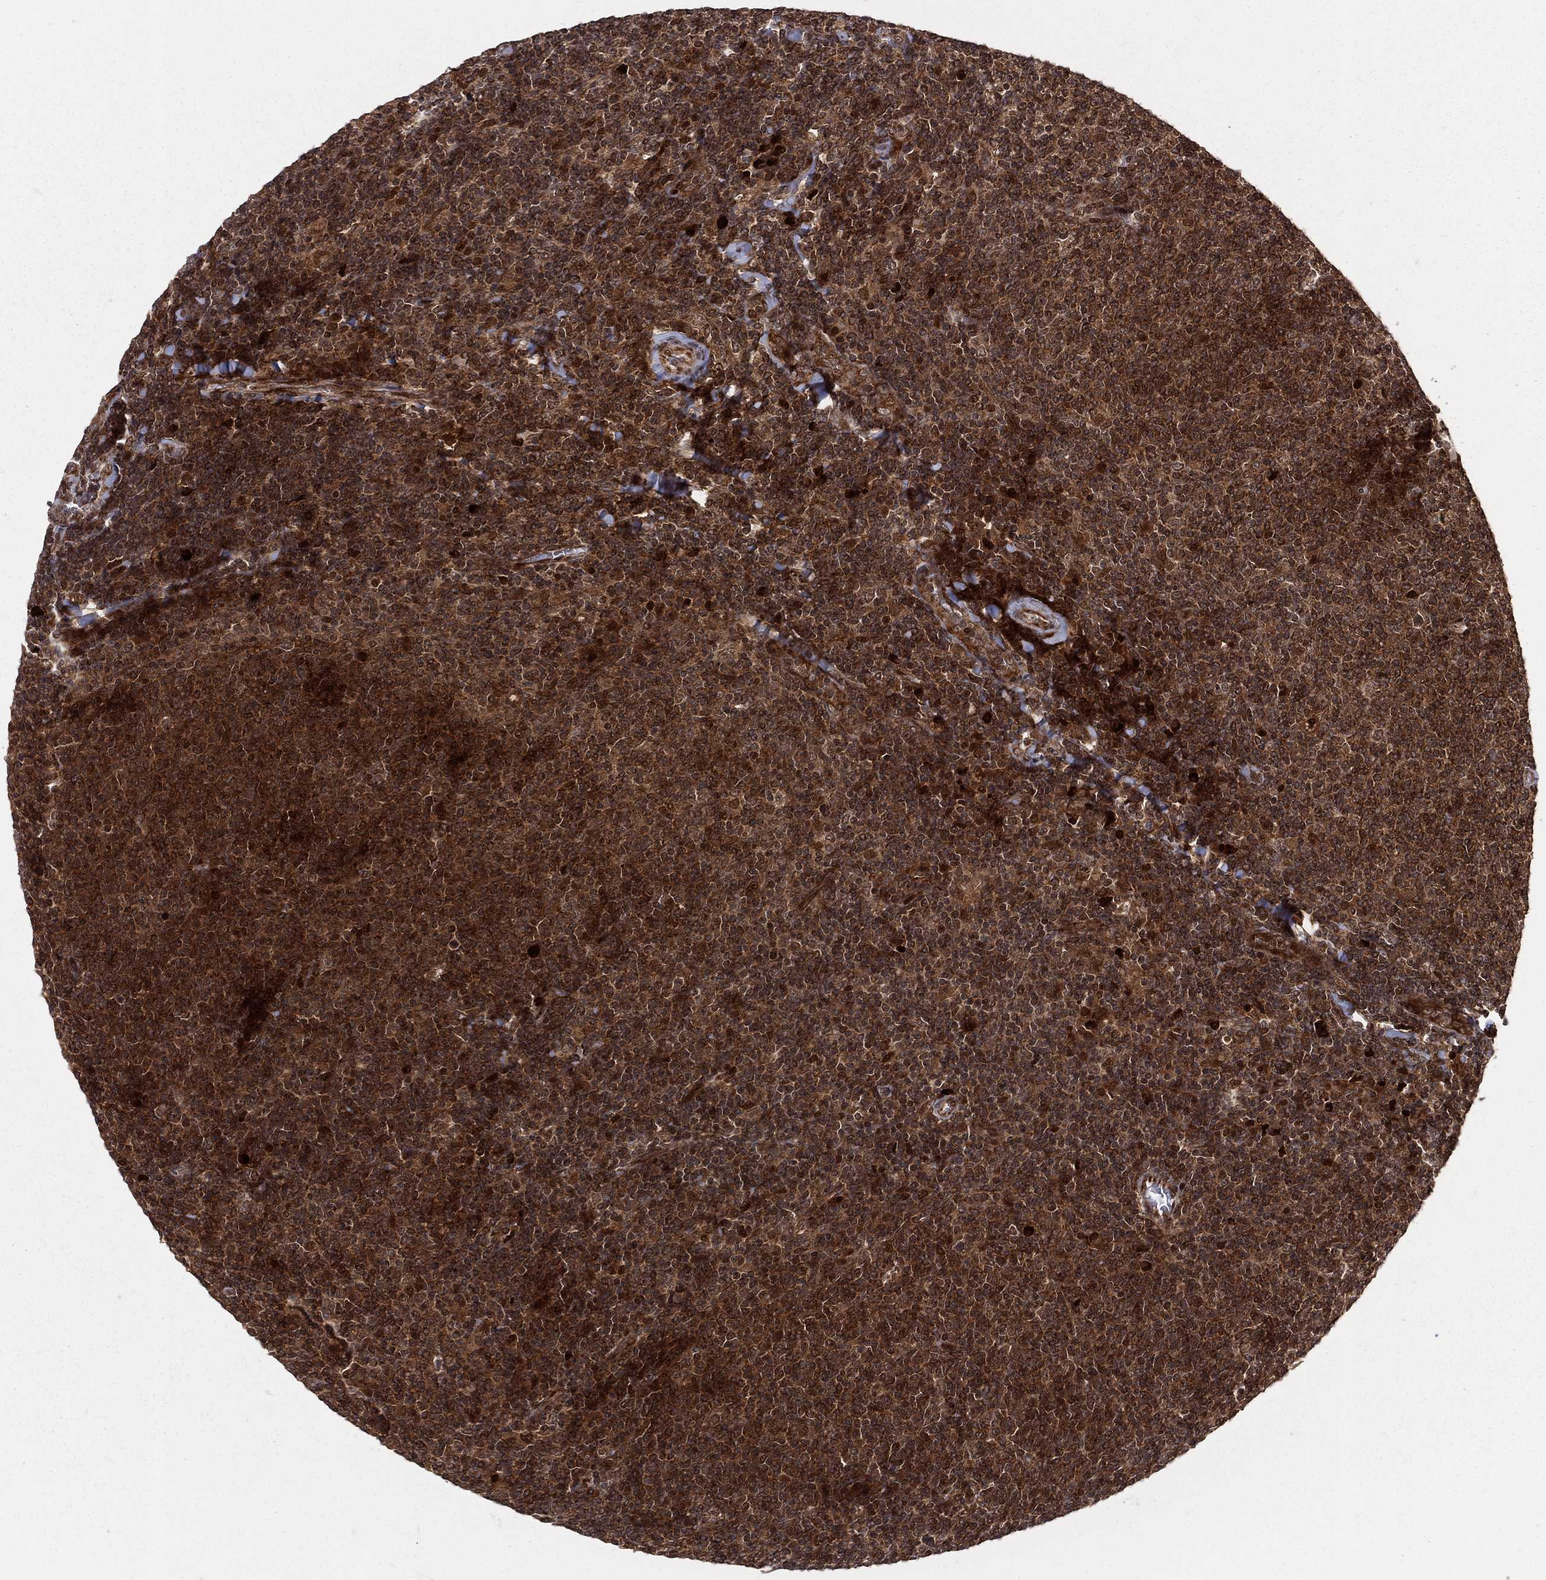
{"staining": {"intensity": "strong", "quantity": ">75%", "location": "cytoplasmic/membranous,nuclear"}, "tissue": "lymphoma", "cell_type": "Tumor cells", "image_type": "cancer", "snomed": [{"axis": "morphology", "description": "Malignant lymphoma, non-Hodgkin's type, Low grade"}, {"axis": "topography", "description": "Lymph node"}], "caption": "IHC of human low-grade malignant lymphoma, non-Hodgkin's type exhibits high levels of strong cytoplasmic/membranous and nuclear positivity in about >75% of tumor cells. The protein is shown in brown color, while the nuclei are stained blue.", "gene": "MDM2", "patient": {"sex": "male", "age": 52}}